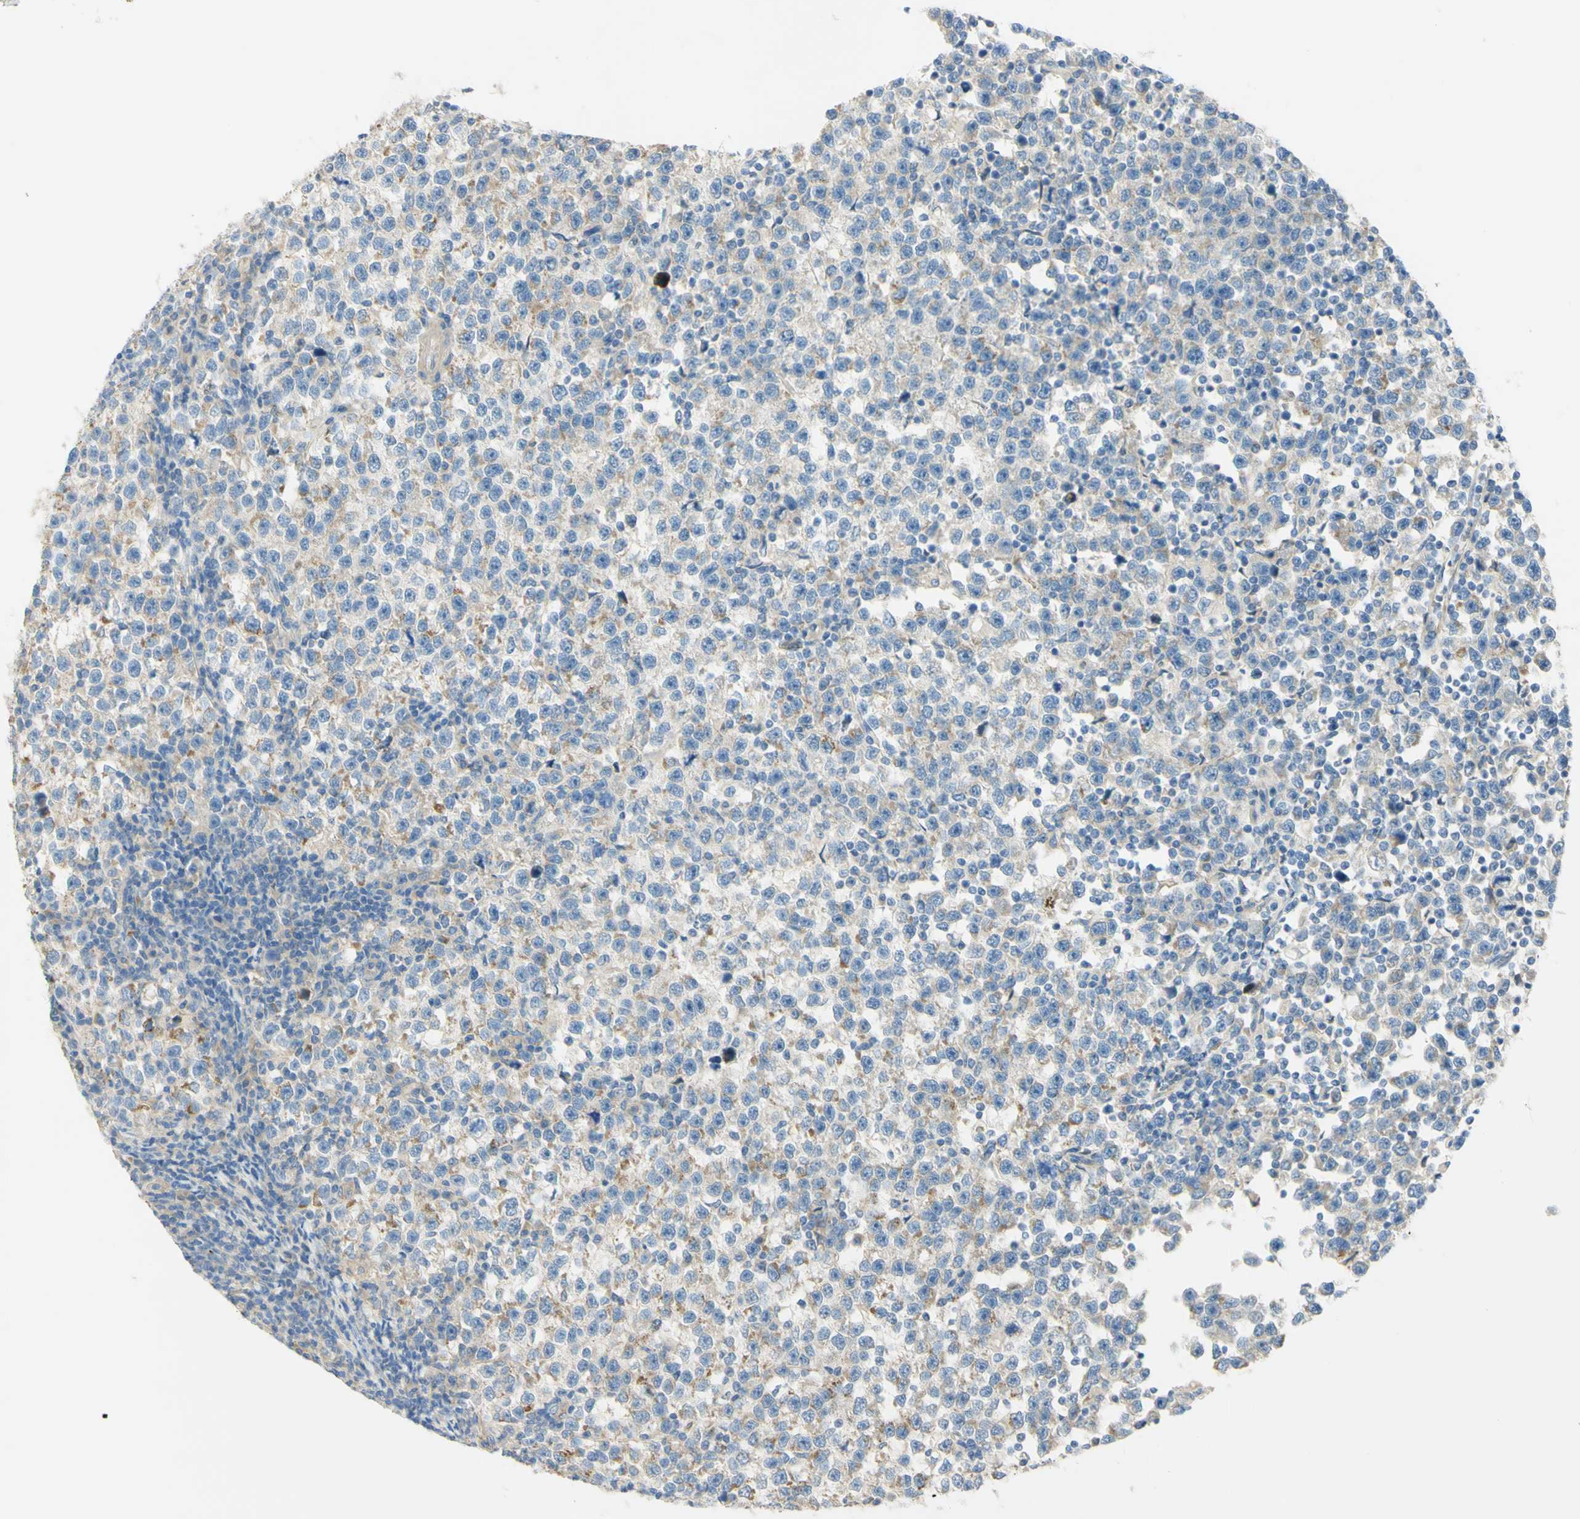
{"staining": {"intensity": "weak", "quantity": "25%-75%", "location": "cytoplasmic/membranous"}, "tissue": "testis cancer", "cell_type": "Tumor cells", "image_type": "cancer", "snomed": [{"axis": "morphology", "description": "Seminoma, NOS"}, {"axis": "topography", "description": "Testis"}], "caption": "High-power microscopy captured an immunohistochemistry histopathology image of seminoma (testis), revealing weak cytoplasmic/membranous positivity in about 25%-75% of tumor cells.", "gene": "GCNT3", "patient": {"sex": "male", "age": 43}}